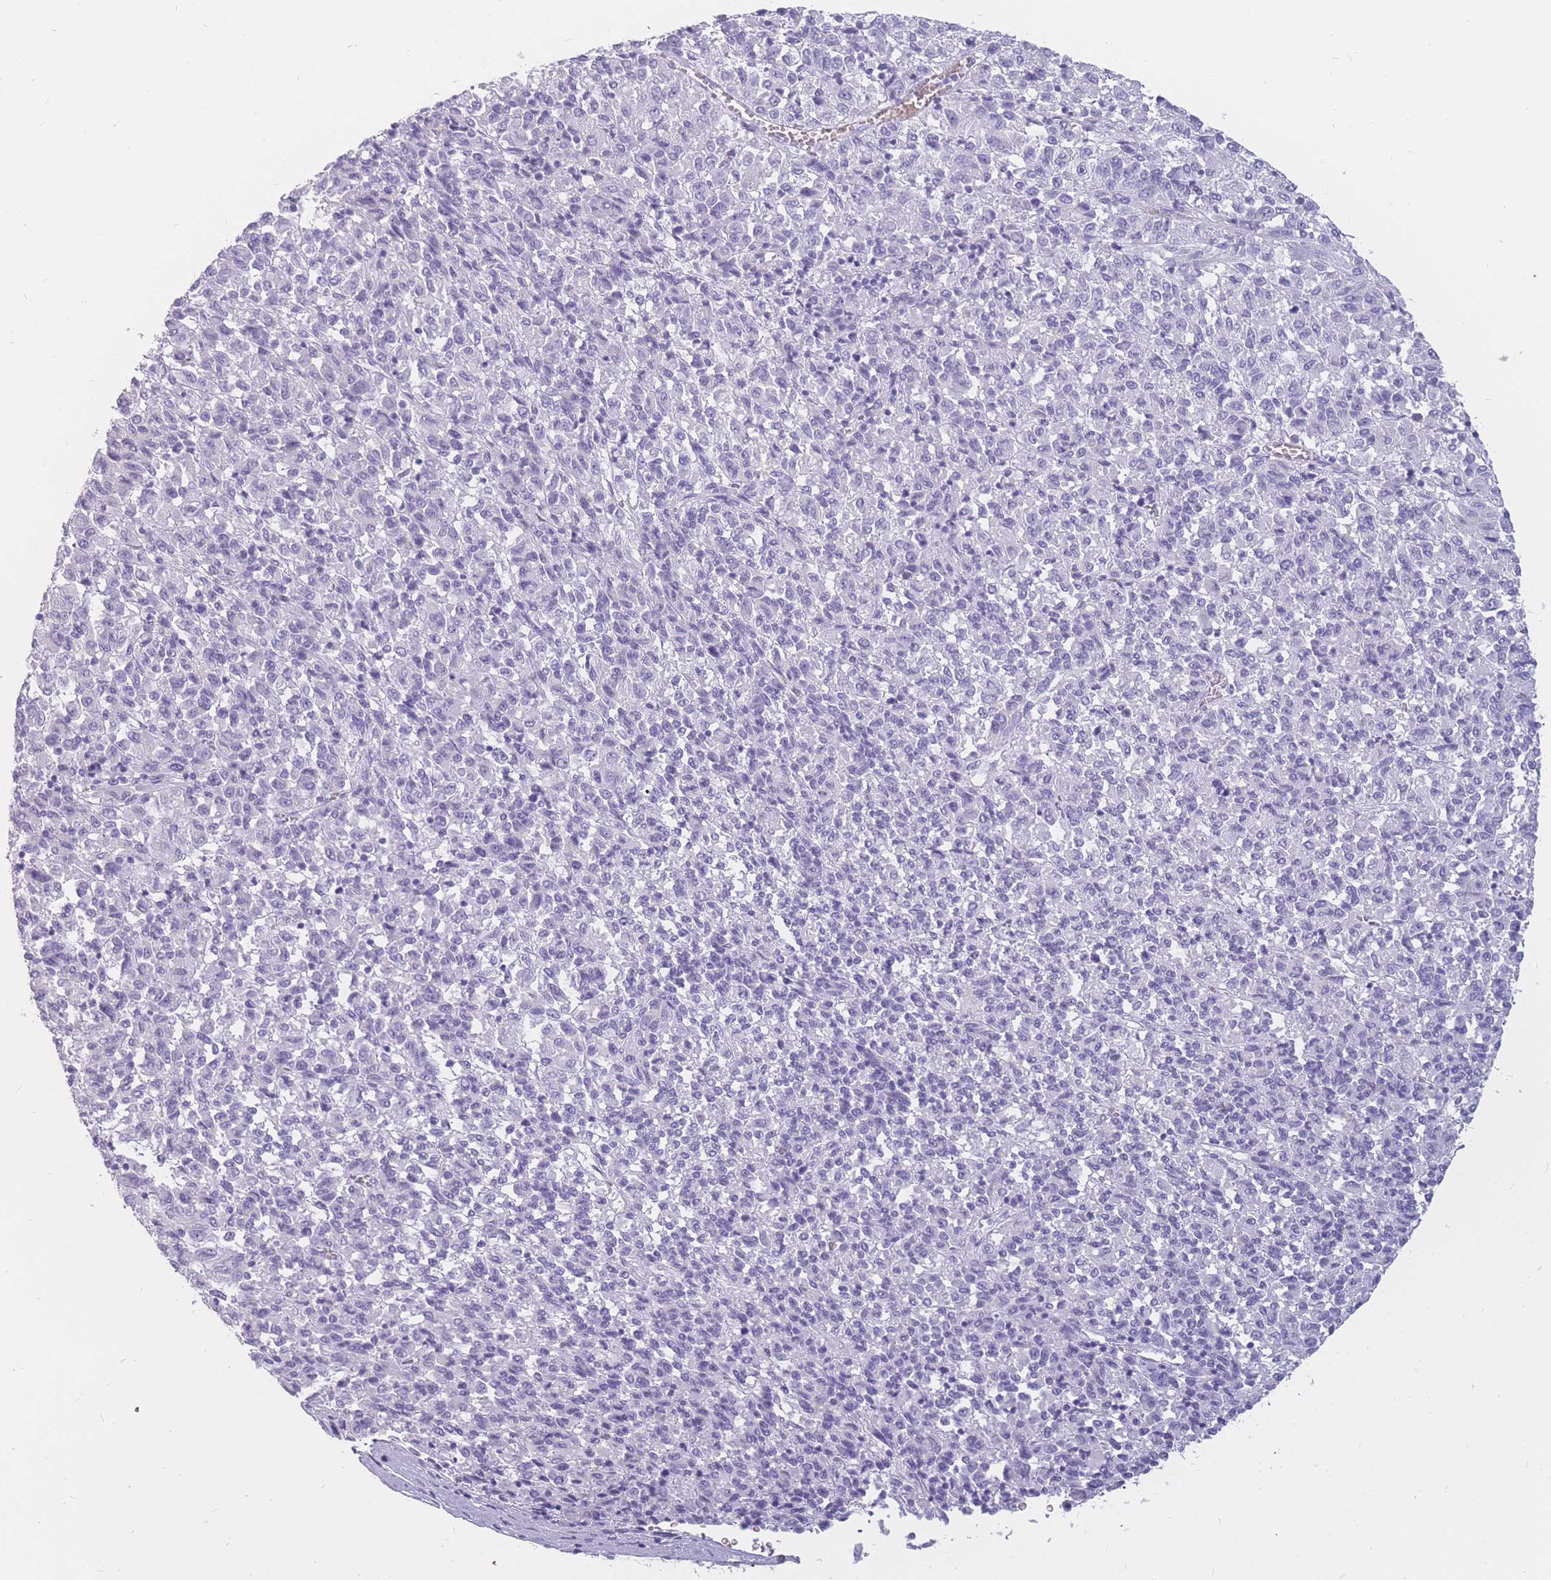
{"staining": {"intensity": "negative", "quantity": "none", "location": "none"}, "tissue": "melanoma", "cell_type": "Tumor cells", "image_type": "cancer", "snomed": [{"axis": "morphology", "description": "Malignant melanoma, Metastatic site"}, {"axis": "topography", "description": "Lung"}], "caption": "IHC of melanoma shows no staining in tumor cells. The staining was performed using DAB to visualize the protein expression in brown, while the nuclei were stained in blue with hematoxylin (Magnification: 20x).", "gene": "INS", "patient": {"sex": "male", "age": 64}}